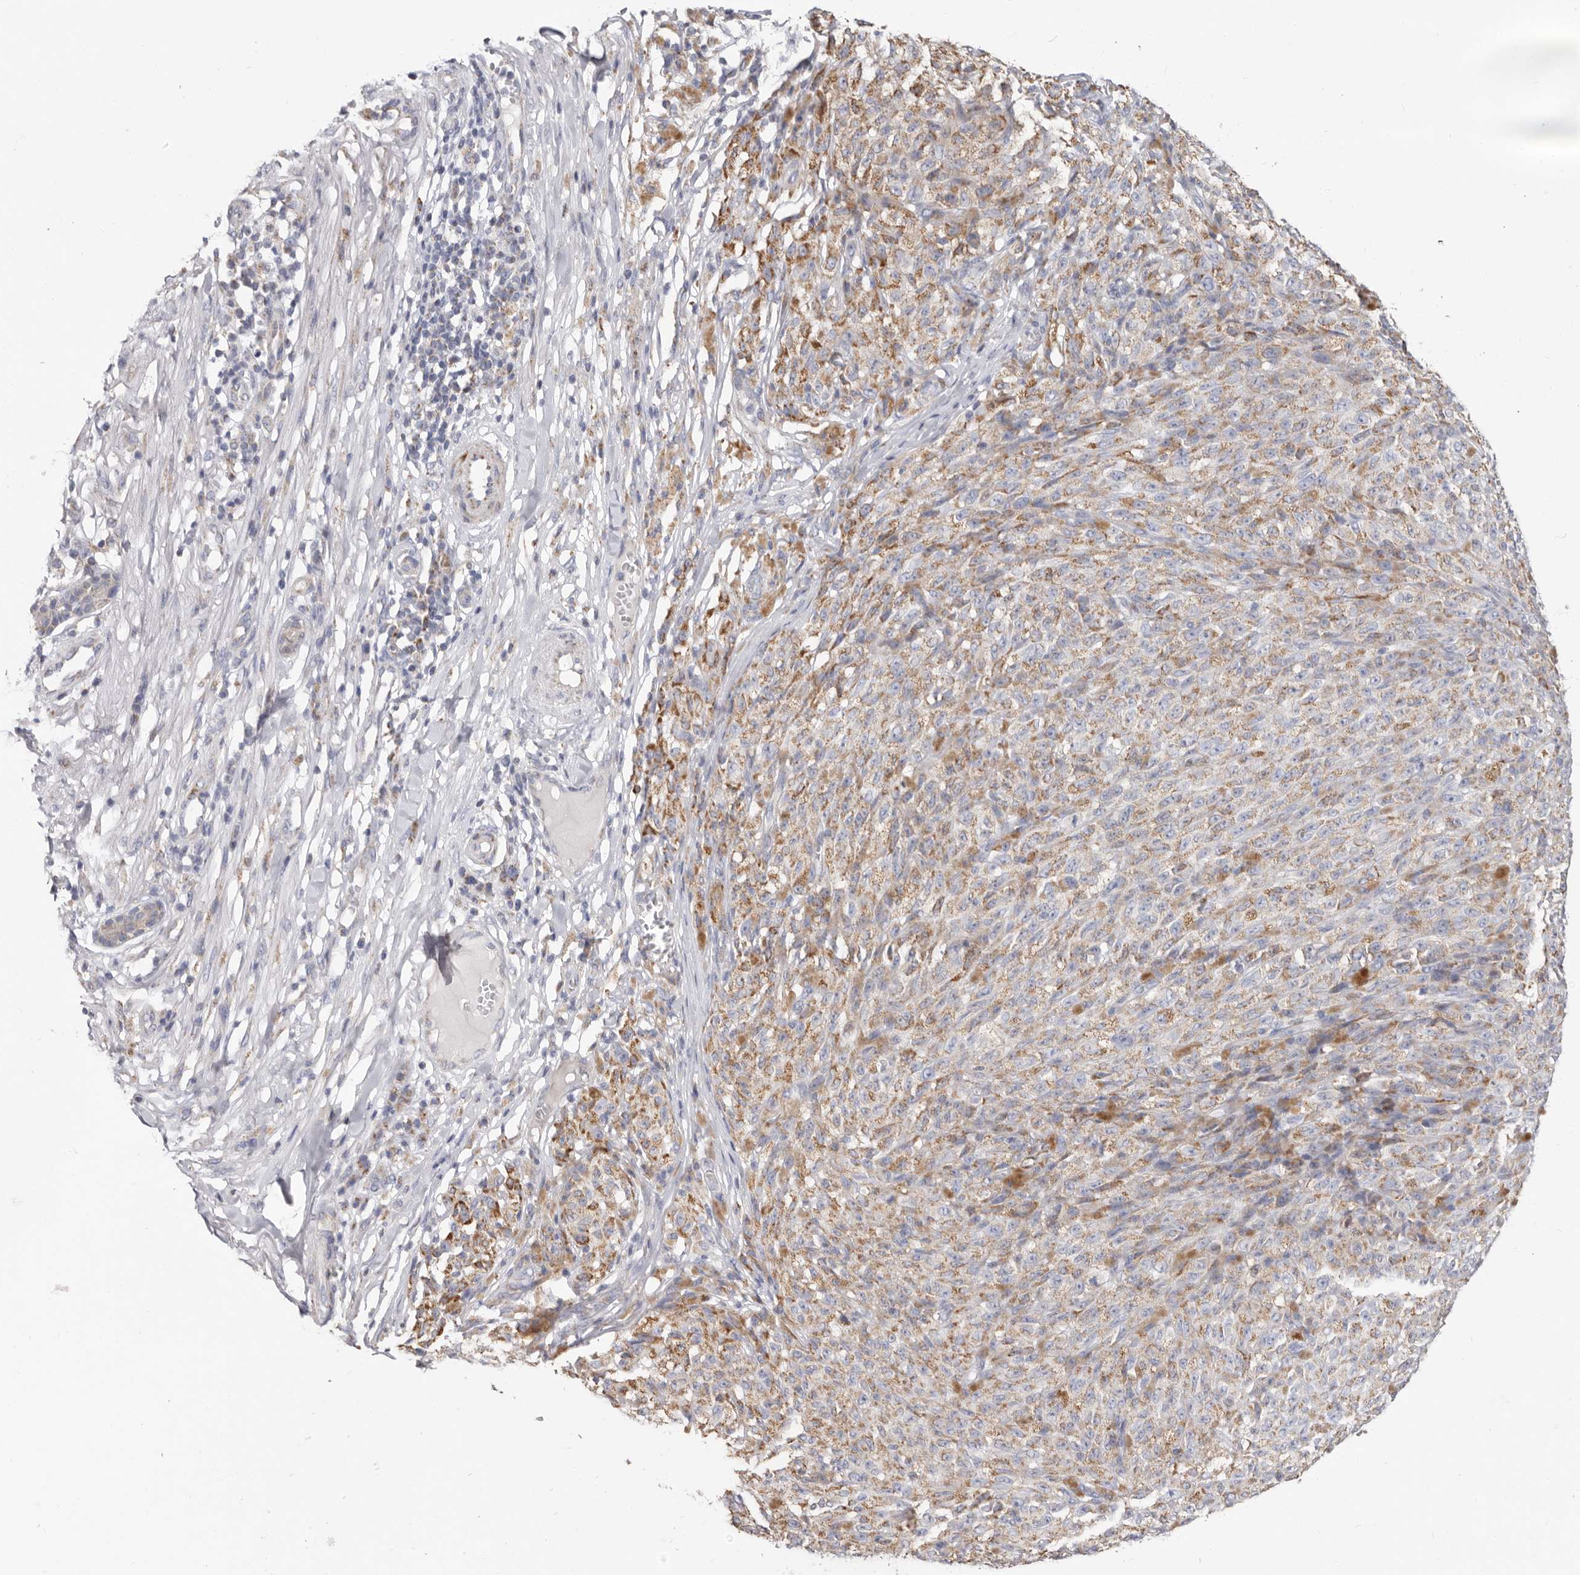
{"staining": {"intensity": "moderate", "quantity": ">75%", "location": "cytoplasmic/membranous"}, "tissue": "melanoma", "cell_type": "Tumor cells", "image_type": "cancer", "snomed": [{"axis": "morphology", "description": "Malignant melanoma, NOS"}, {"axis": "topography", "description": "Skin"}], "caption": "The immunohistochemical stain labels moderate cytoplasmic/membranous staining in tumor cells of melanoma tissue. The staining was performed using DAB, with brown indicating positive protein expression. Nuclei are stained blue with hematoxylin.", "gene": "RSPO2", "patient": {"sex": "female", "age": 82}}